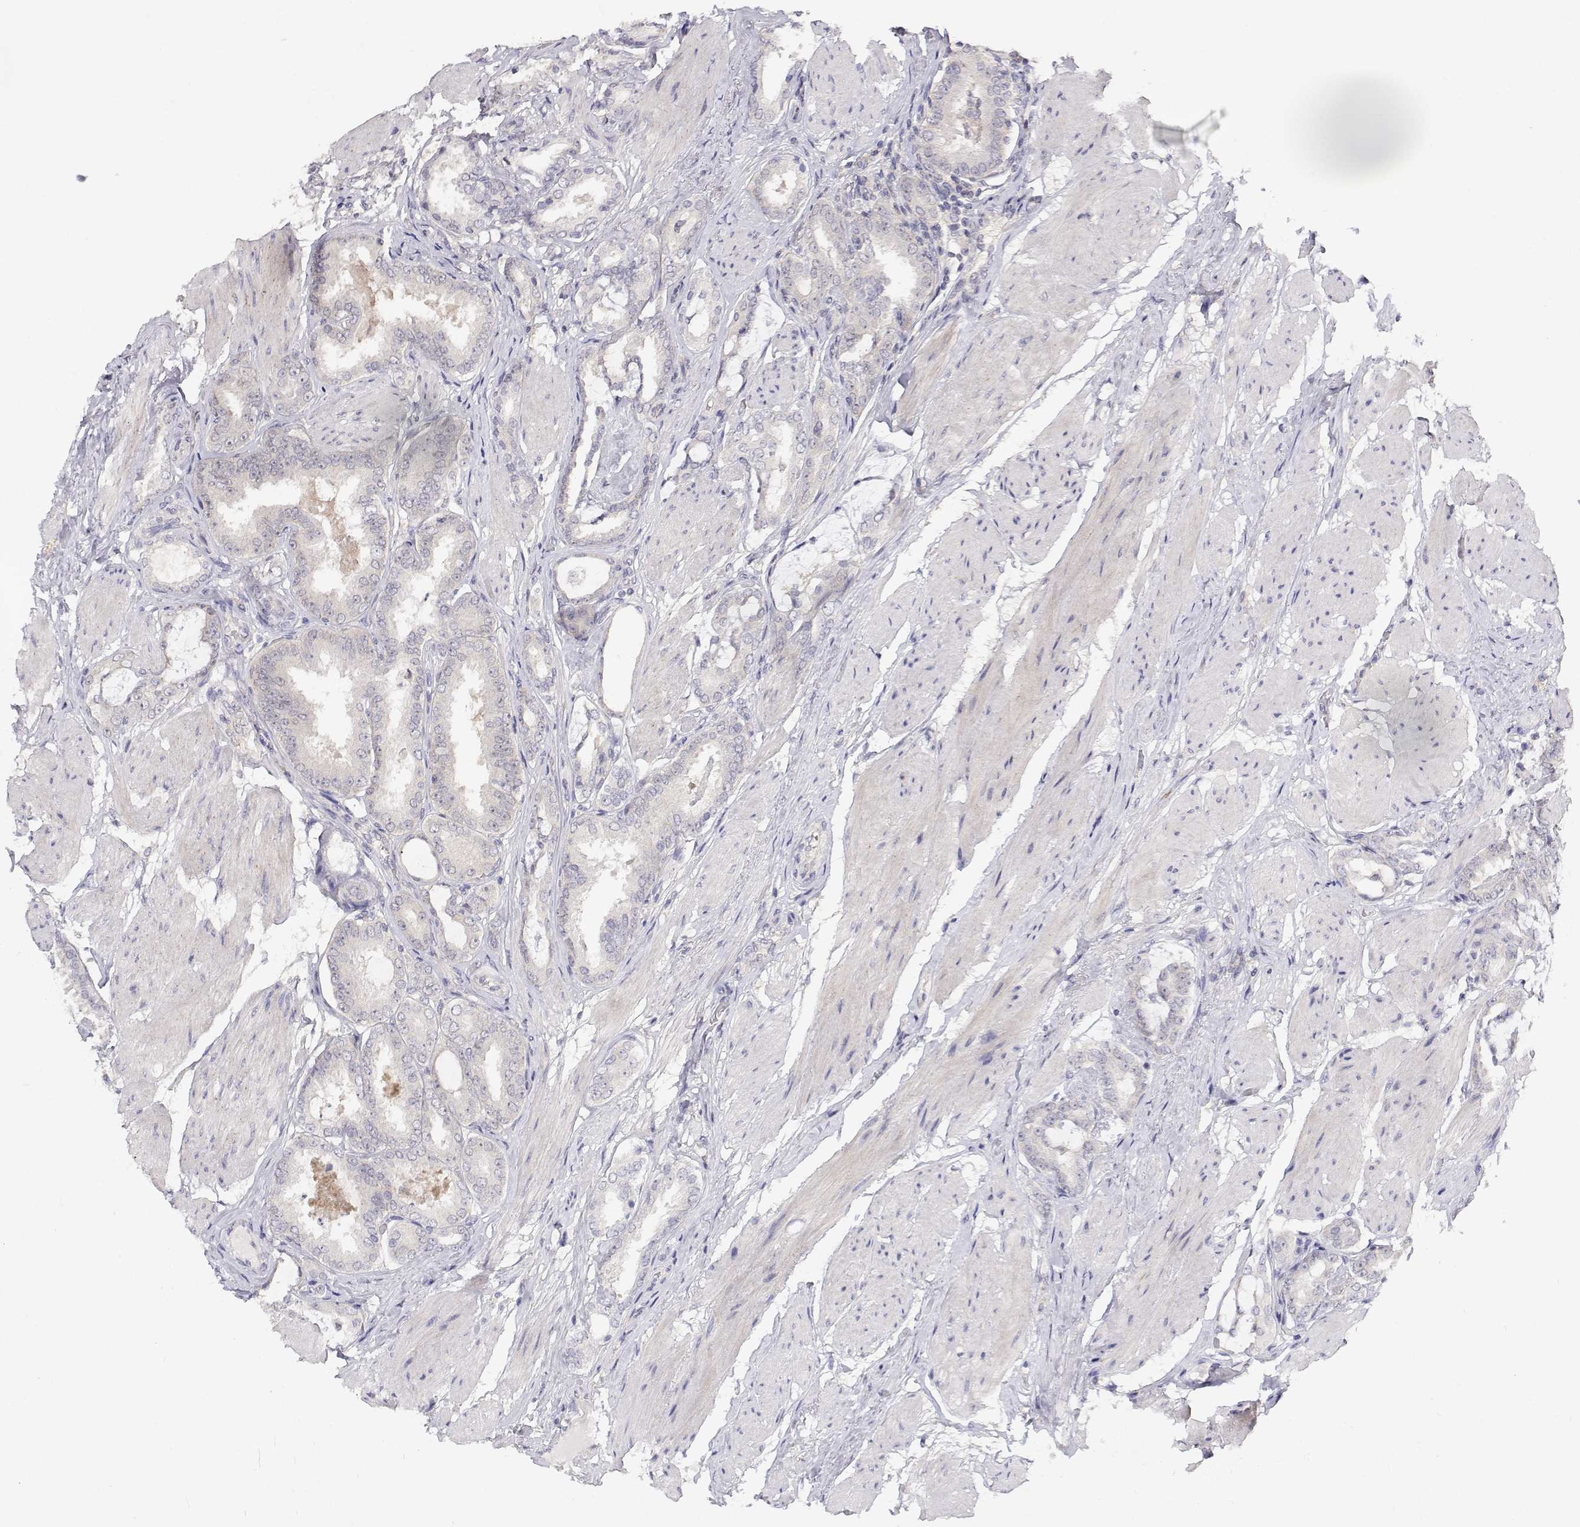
{"staining": {"intensity": "negative", "quantity": "none", "location": "none"}, "tissue": "prostate cancer", "cell_type": "Tumor cells", "image_type": "cancer", "snomed": [{"axis": "morphology", "description": "Adenocarcinoma, High grade"}, {"axis": "topography", "description": "Prostate"}], "caption": "IHC histopathology image of human prostate cancer stained for a protein (brown), which demonstrates no positivity in tumor cells. (Stains: DAB IHC with hematoxylin counter stain, Microscopy: brightfield microscopy at high magnification).", "gene": "MYPN", "patient": {"sex": "male", "age": 63}}